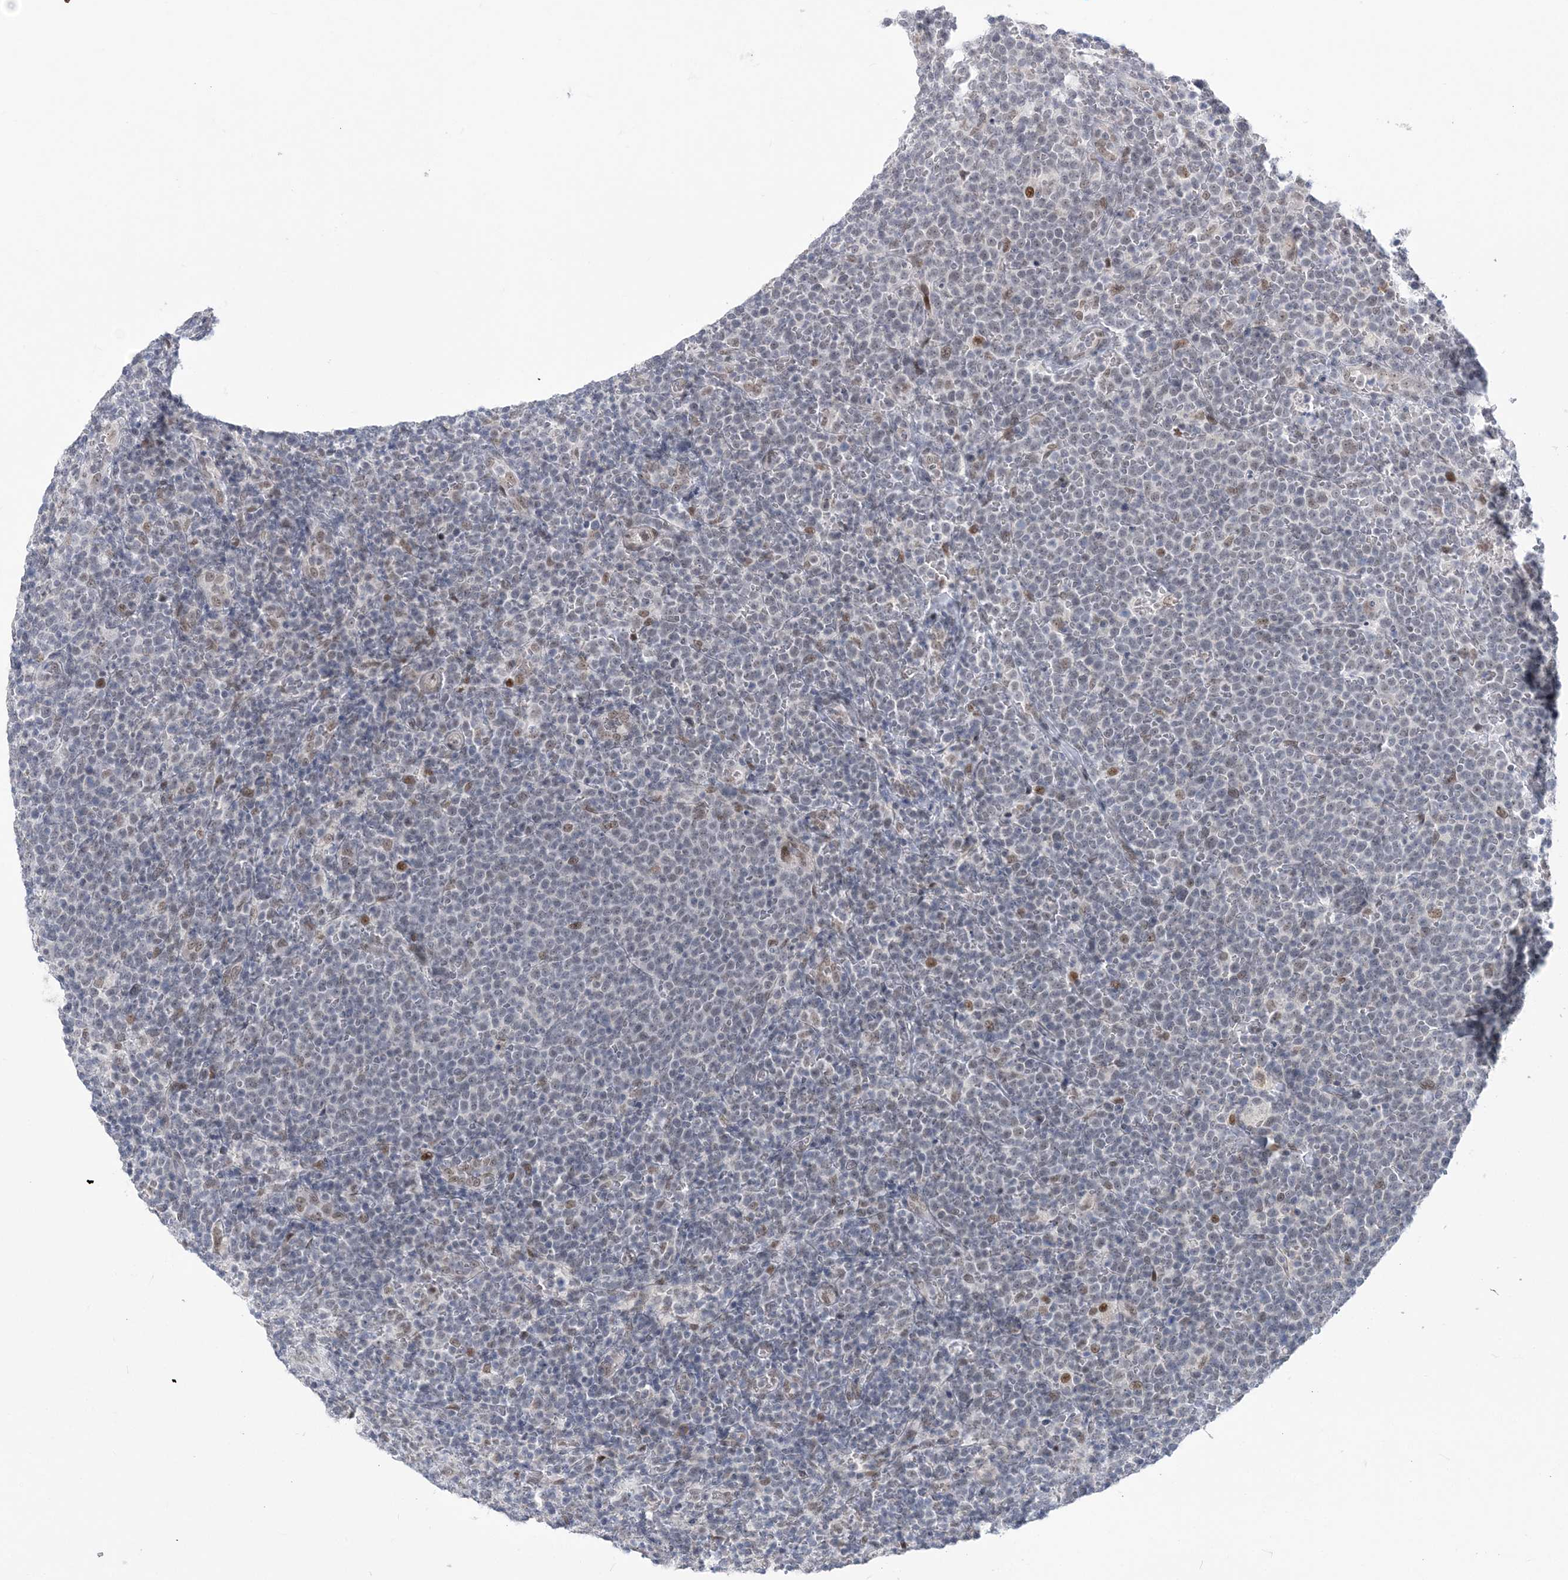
{"staining": {"intensity": "negative", "quantity": "none", "location": "none"}, "tissue": "lymphoma", "cell_type": "Tumor cells", "image_type": "cancer", "snomed": [{"axis": "morphology", "description": "Malignant lymphoma, non-Hodgkin's type, High grade"}, {"axis": "topography", "description": "Lymph node"}], "caption": "Tumor cells show no significant staining in malignant lymphoma, non-Hodgkin's type (high-grade).", "gene": "WAC", "patient": {"sex": "male", "age": 61}}